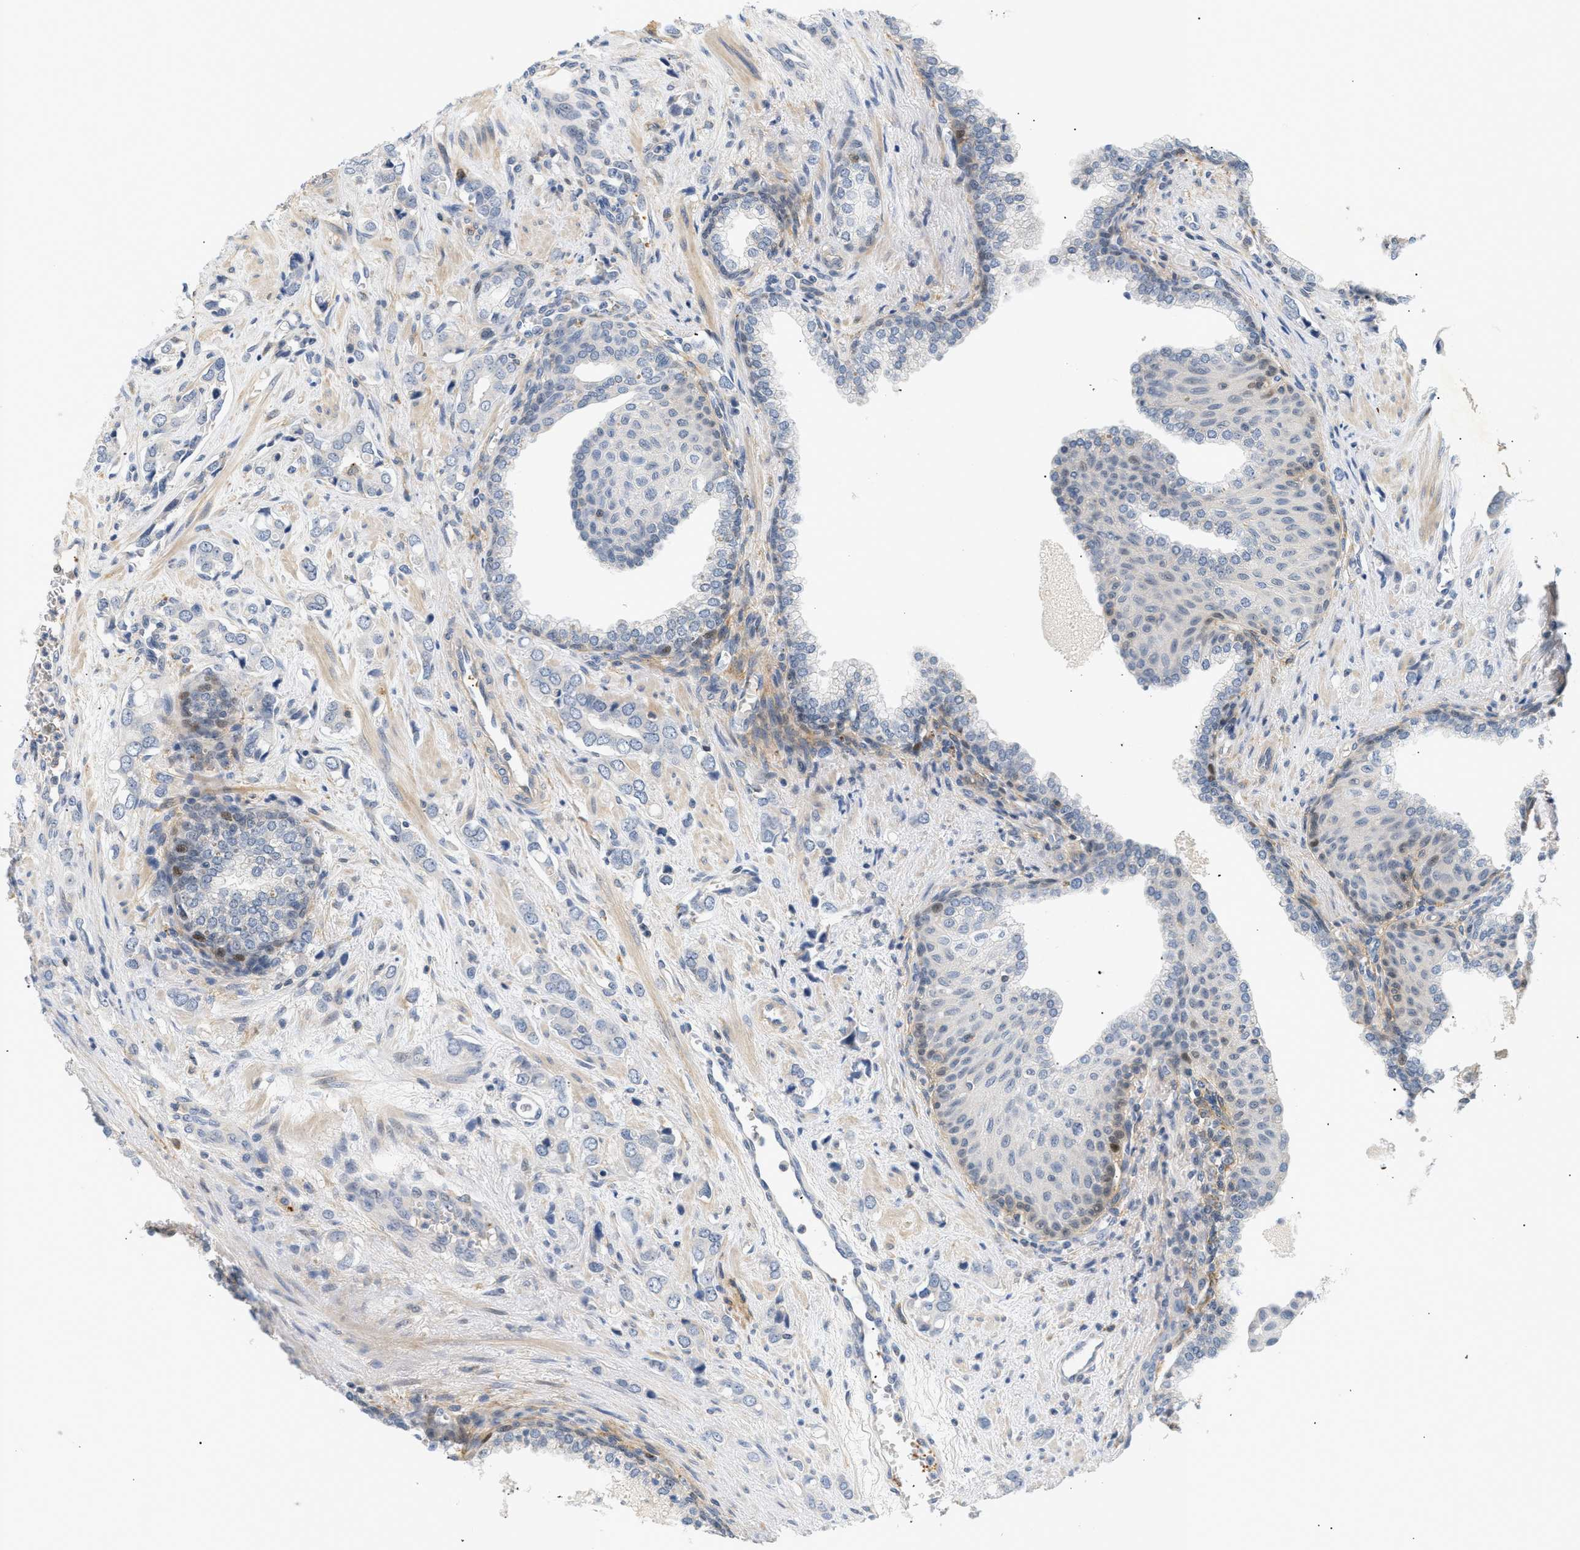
{"staining": {"intensity": "negative", "quantity": "none", "location": "none"}, "tissue": "prostate cancer", "cell_type": "Tumor cells", "image_type": "cancer", "snomed": [{"axis": "morphology", "description": "Adenocarcinoma, High grade"}, {"axis": "topography", "description": "Prostate"}], "caption": "DAB immunohistochemical staining of human prostate cancer reveals no significant staining in tumor cells.", "gene": "CORO2B", "patient": {"sex": "male", "age": 52}}